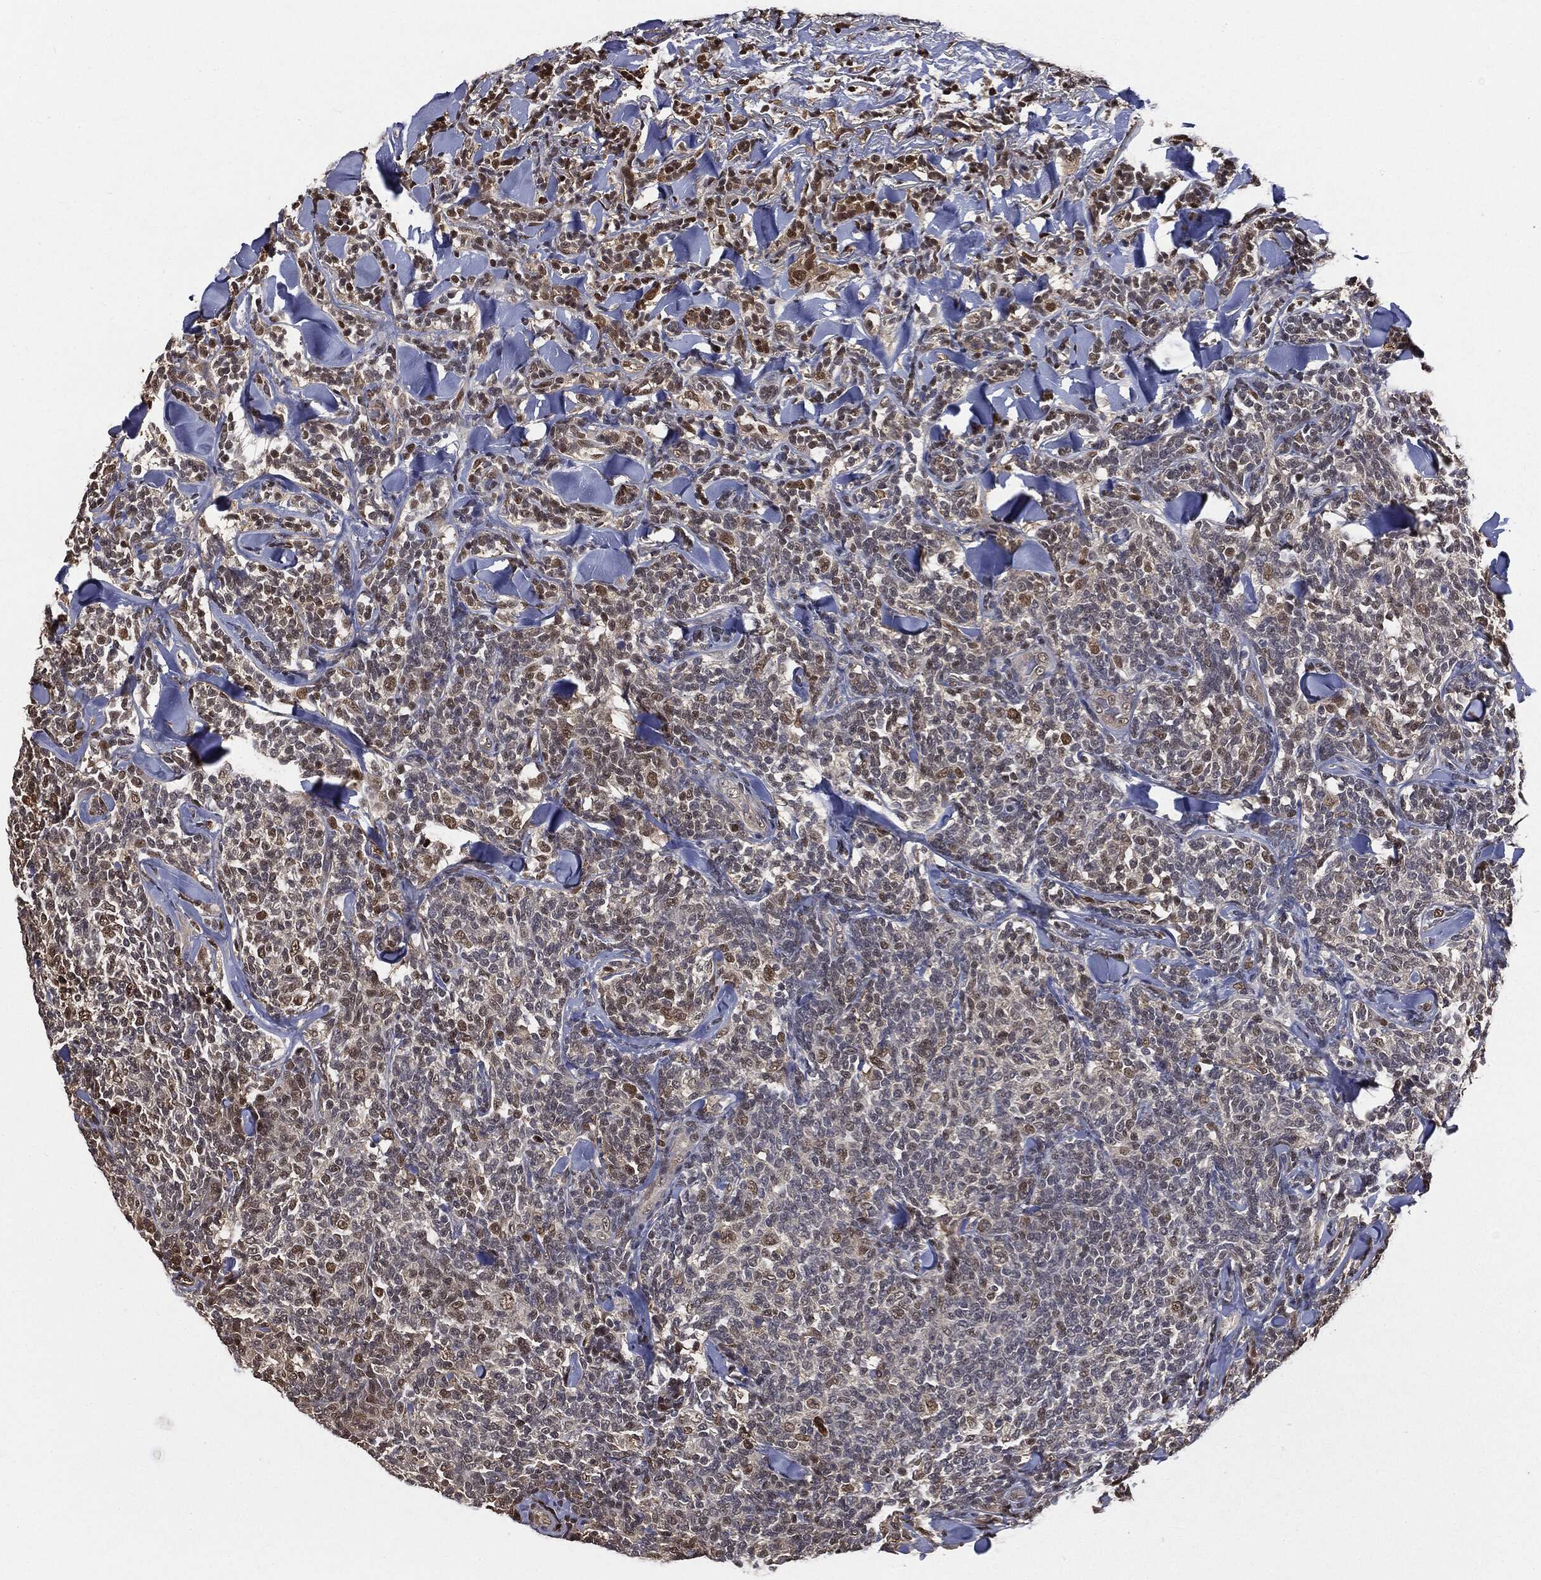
{"staining": {"intensity": "moderate", "quantity": "<25%", "location": "nuclear"}, "tissue": "lymphoma", "cell_type": "Tumor cells", "image_type": "cancer", "snomed": [{"axis": "morphology", "description": "Malignant lymphoma, non-Hodgkin's type, Low grade"}, {"axis": "topography", "description": "Lymph node"}], "caption": "IHC image of human lymphoma stained for a protein (brown), which exhibits low levels of moderate nuclear positivity in approximately <25% of tumor cells.", "gene": "SHLD2", "patient": {"sex": "female", "age": 56}}